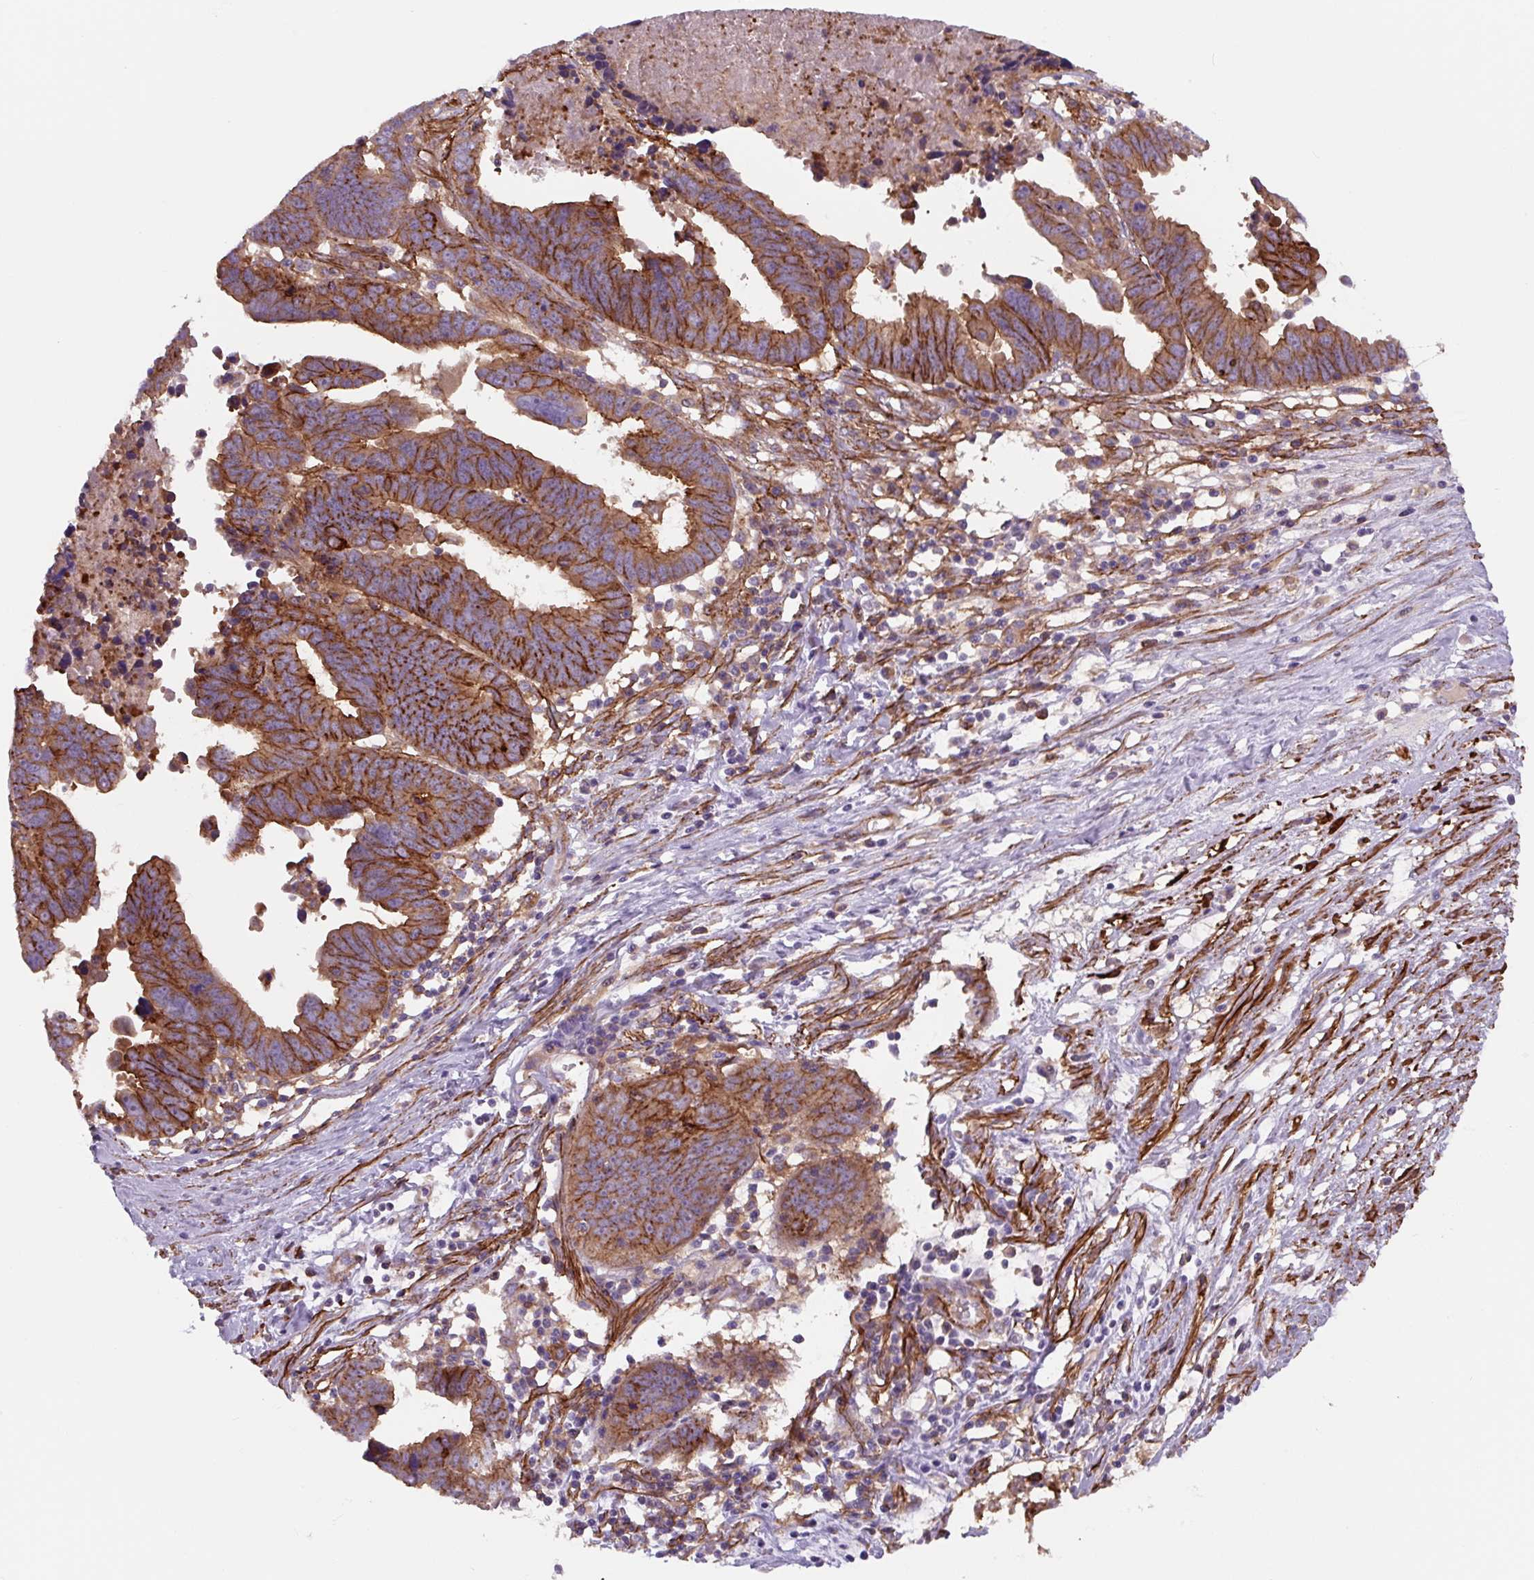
{"staining": {"intensity": "moderate", "quantity": ">75%", "location": "cytoplasmic/membranous"}, "tissue": "ovarian cancer", "cell_type": "Tumor cells", "image_type": "cancer", "snomed": [{"axis": "morphology", "description": "Carcinoma, endometroid"}, {"axis": "morphology", "description": "Cystadenocarcinoma, serous, NOS"}, {"axis": "topography", "description": "Ovary"}], "caption": "Protein positivity by IHC reveals moderate cytoplasmic/membranous positivity in about >75% of tumor cells in ovarian cancer (serous cystadenocarcinoma). (DAB (3,3'-diaminobenzidine) = brown stain, brightfield microscopy at high magnification).", "gene": "DHFR2", "patient": {"sex": "female", "age": 45}}